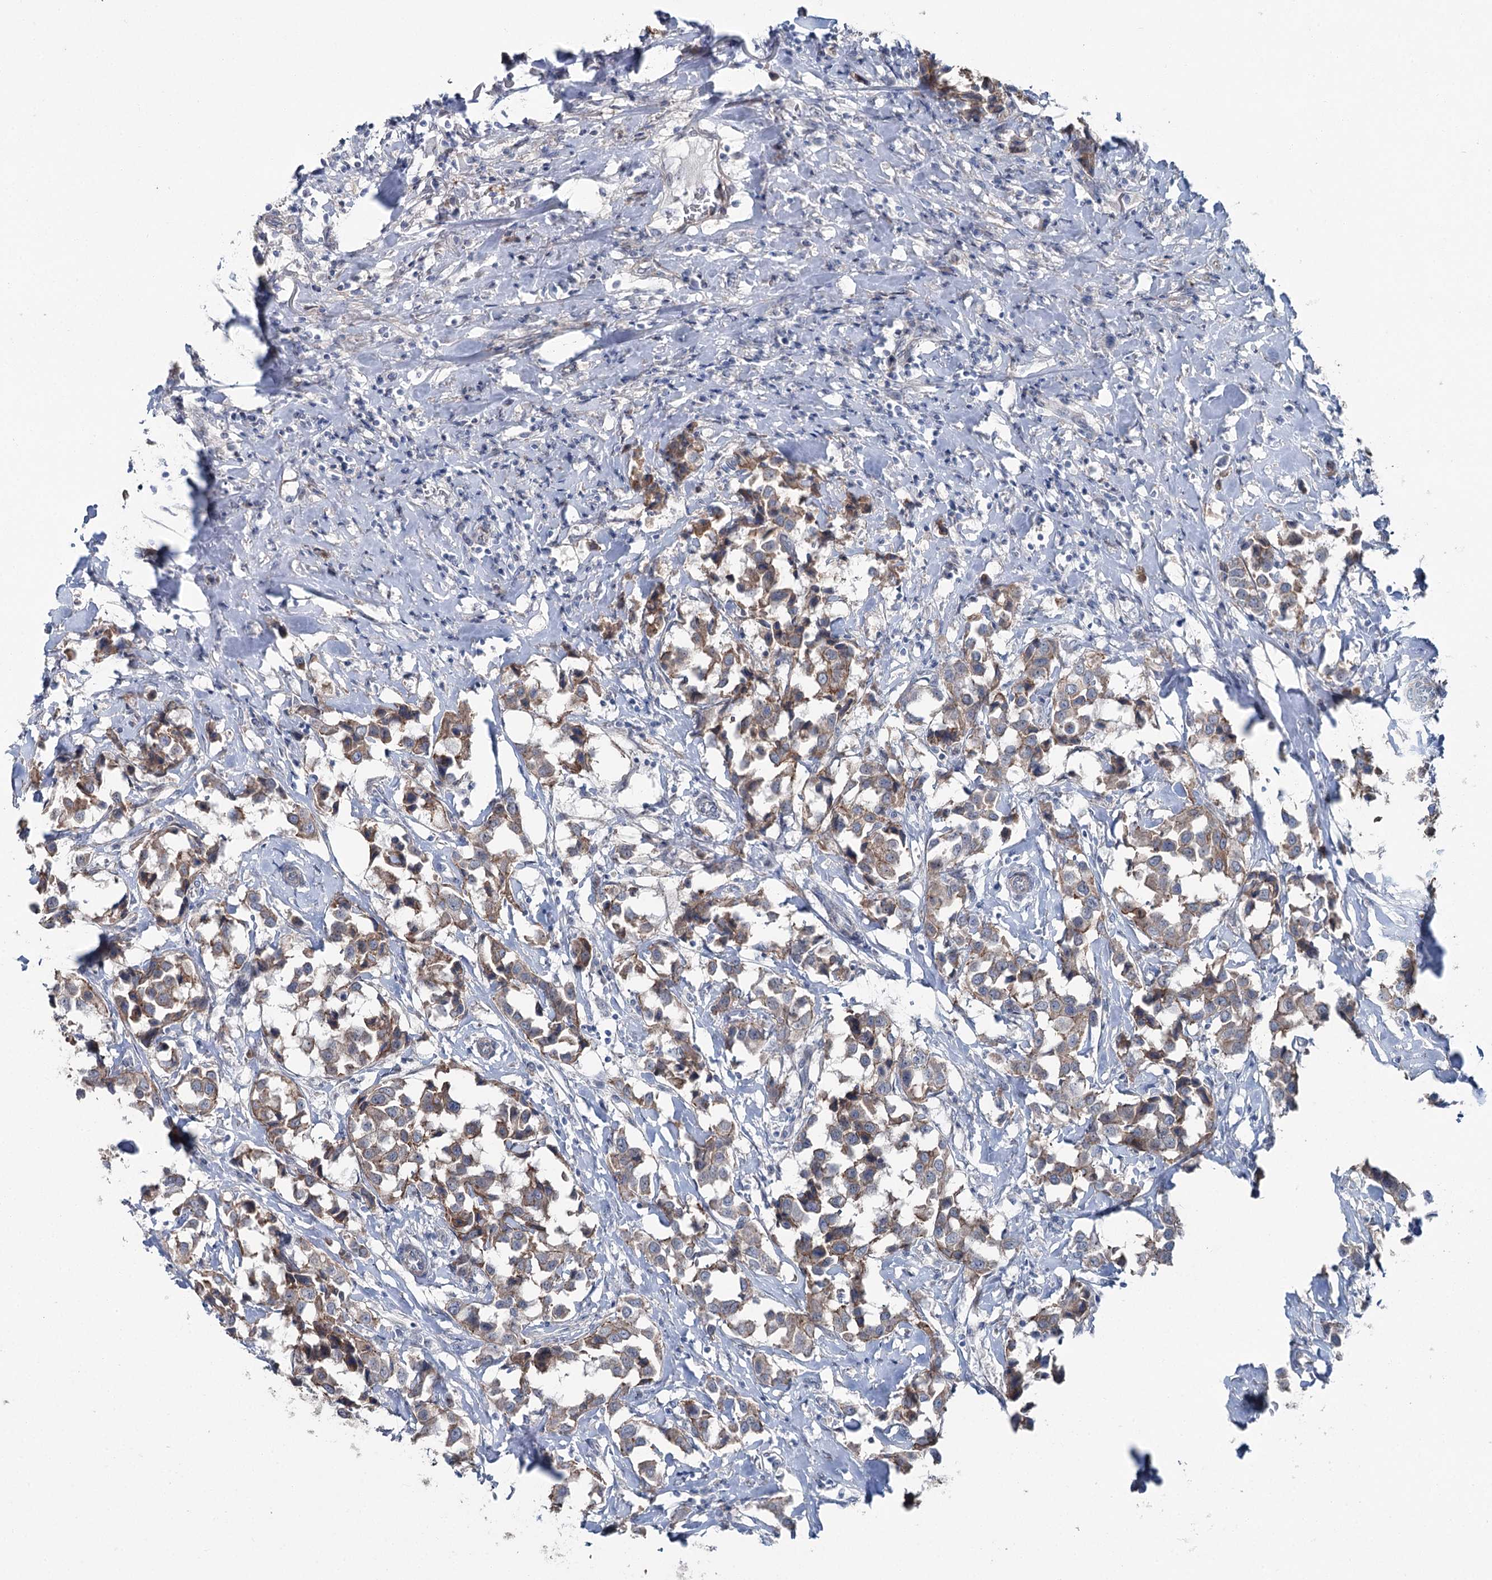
{"staining": {"intensity": "moderate", "quantity": ">75%", "location": "cytoplasmic/membranous"}, "tissue": "breast cancer", "cell_type": "Tumor cells", "image_type": "cancer", "snomed": [{"axis": "morphology", "description": "Duct carcinoma"}, {"axis": "topography", "description": "Breast"}], "caption": "Immunohistochemistry (DAB (3,3'-diaminobenzidine)) staining of human breast intraductal carcinoma demonstrates moderate cytoplasmic/membranous protein expression in about >75% of tumor cells. (DAB (3,3'-diaminobenzidine) = brown stain, brightfield microscopy at high magnification).", "gene": "FAM120B", "patient": {"sex": "female", "age": 80}}